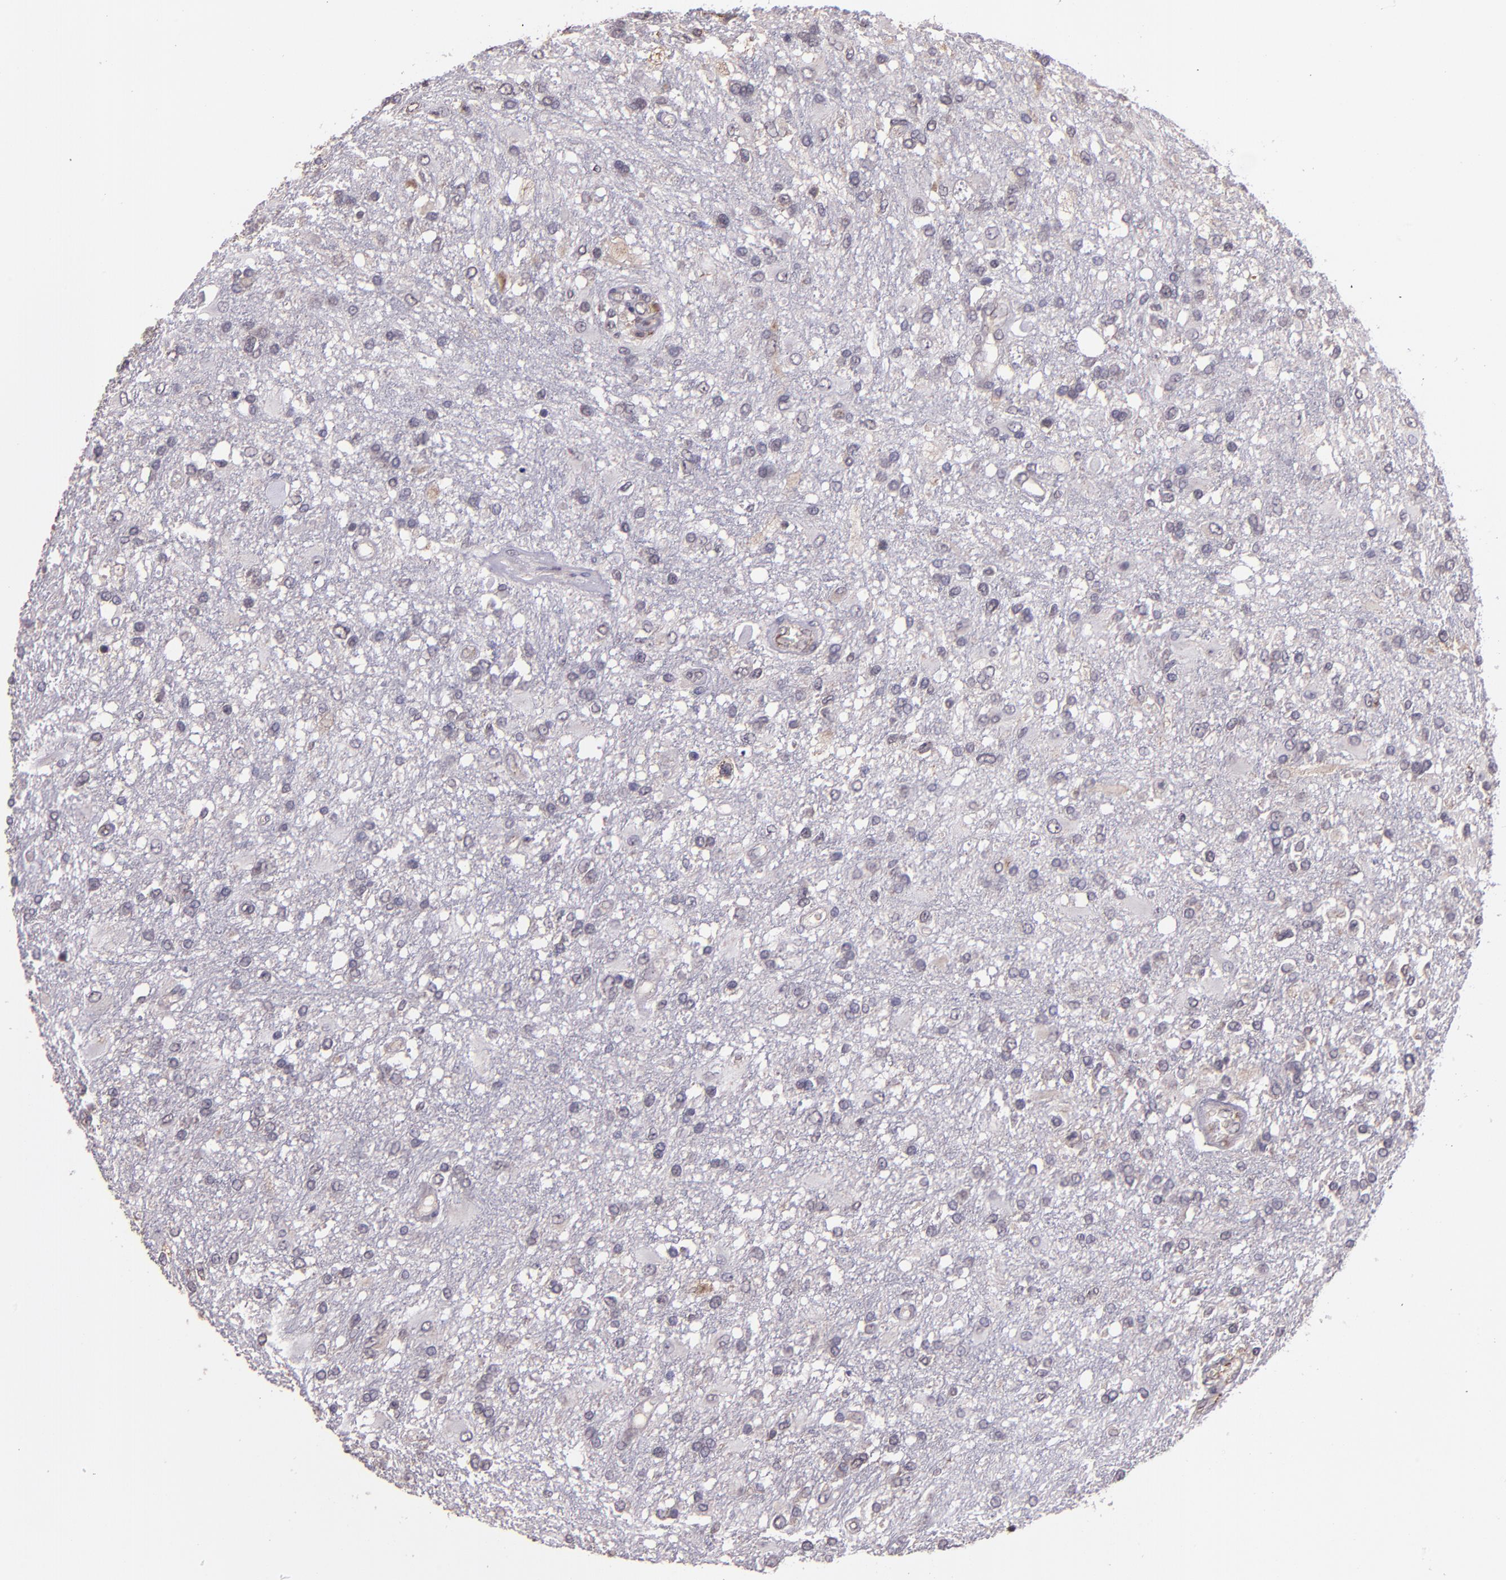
{"staining": {"intensity": "negative", "quantity": "none", "location": "none"}, "tissue": "glioma", "cell_type": "Tumor cells", "image_type": "cancer", "snomed": [{"axis": "morphology", "description": "Glioma, malignant, High grade"}, {"axis": "topography", "description": "Cerebral cortex"}], "caption": "Tumor cells show no significant expression in glioma.", "gene": "TAF7L", "patient": {"sex": "male", "age": 79}}